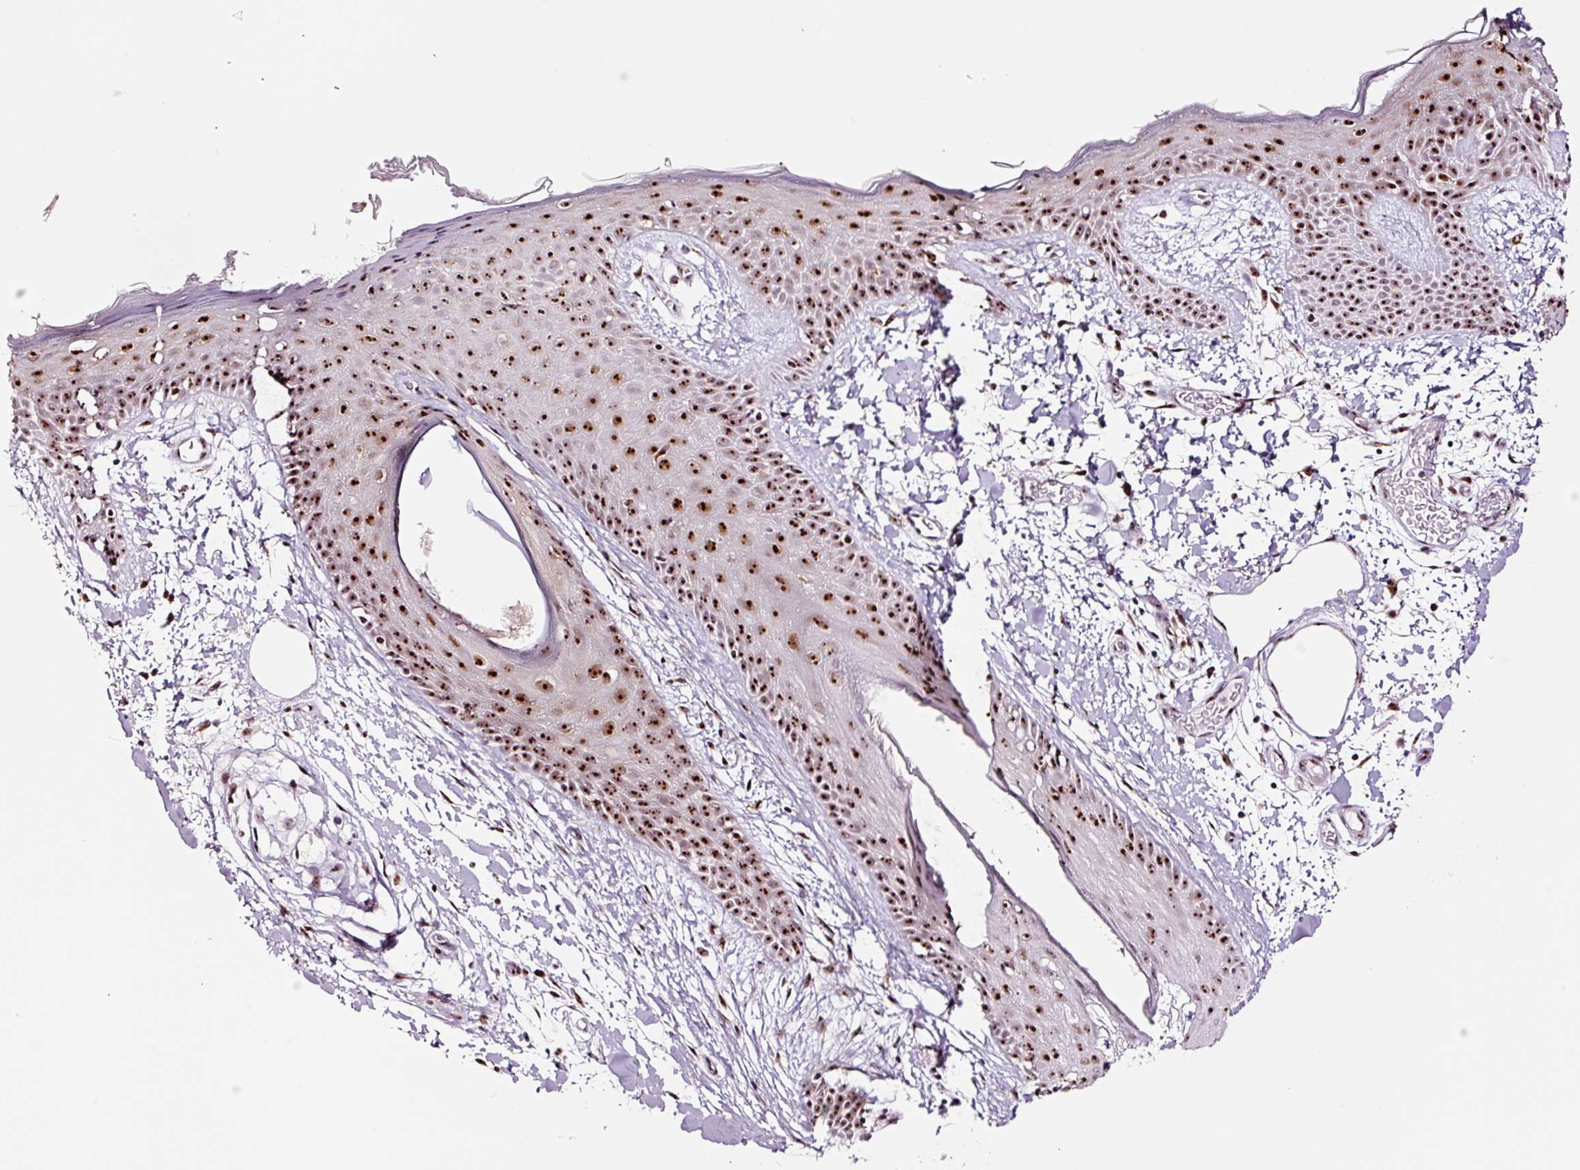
{"staining": {"intensity": "moderate", "quantity": ">75%", "location": "cytoplasmic/membranous,nuclear"}, "tissue": "skin", "cell_type": "Fibroblasts", "image_type": "normal", "snomed": [{"axis": "morphology", "description": "Normal tissue, NOS"}, {"axis": "topography", "description": "Skin"}], "caption": "Immunohistochemistry (DAB) staining of normal human skin displays moderate cytoplasmic/membranous,nuclear protein positivity in about >75% of fibroblasts.", "gene": "GNL3", "patient": {"sex": "male", "age": 79}}